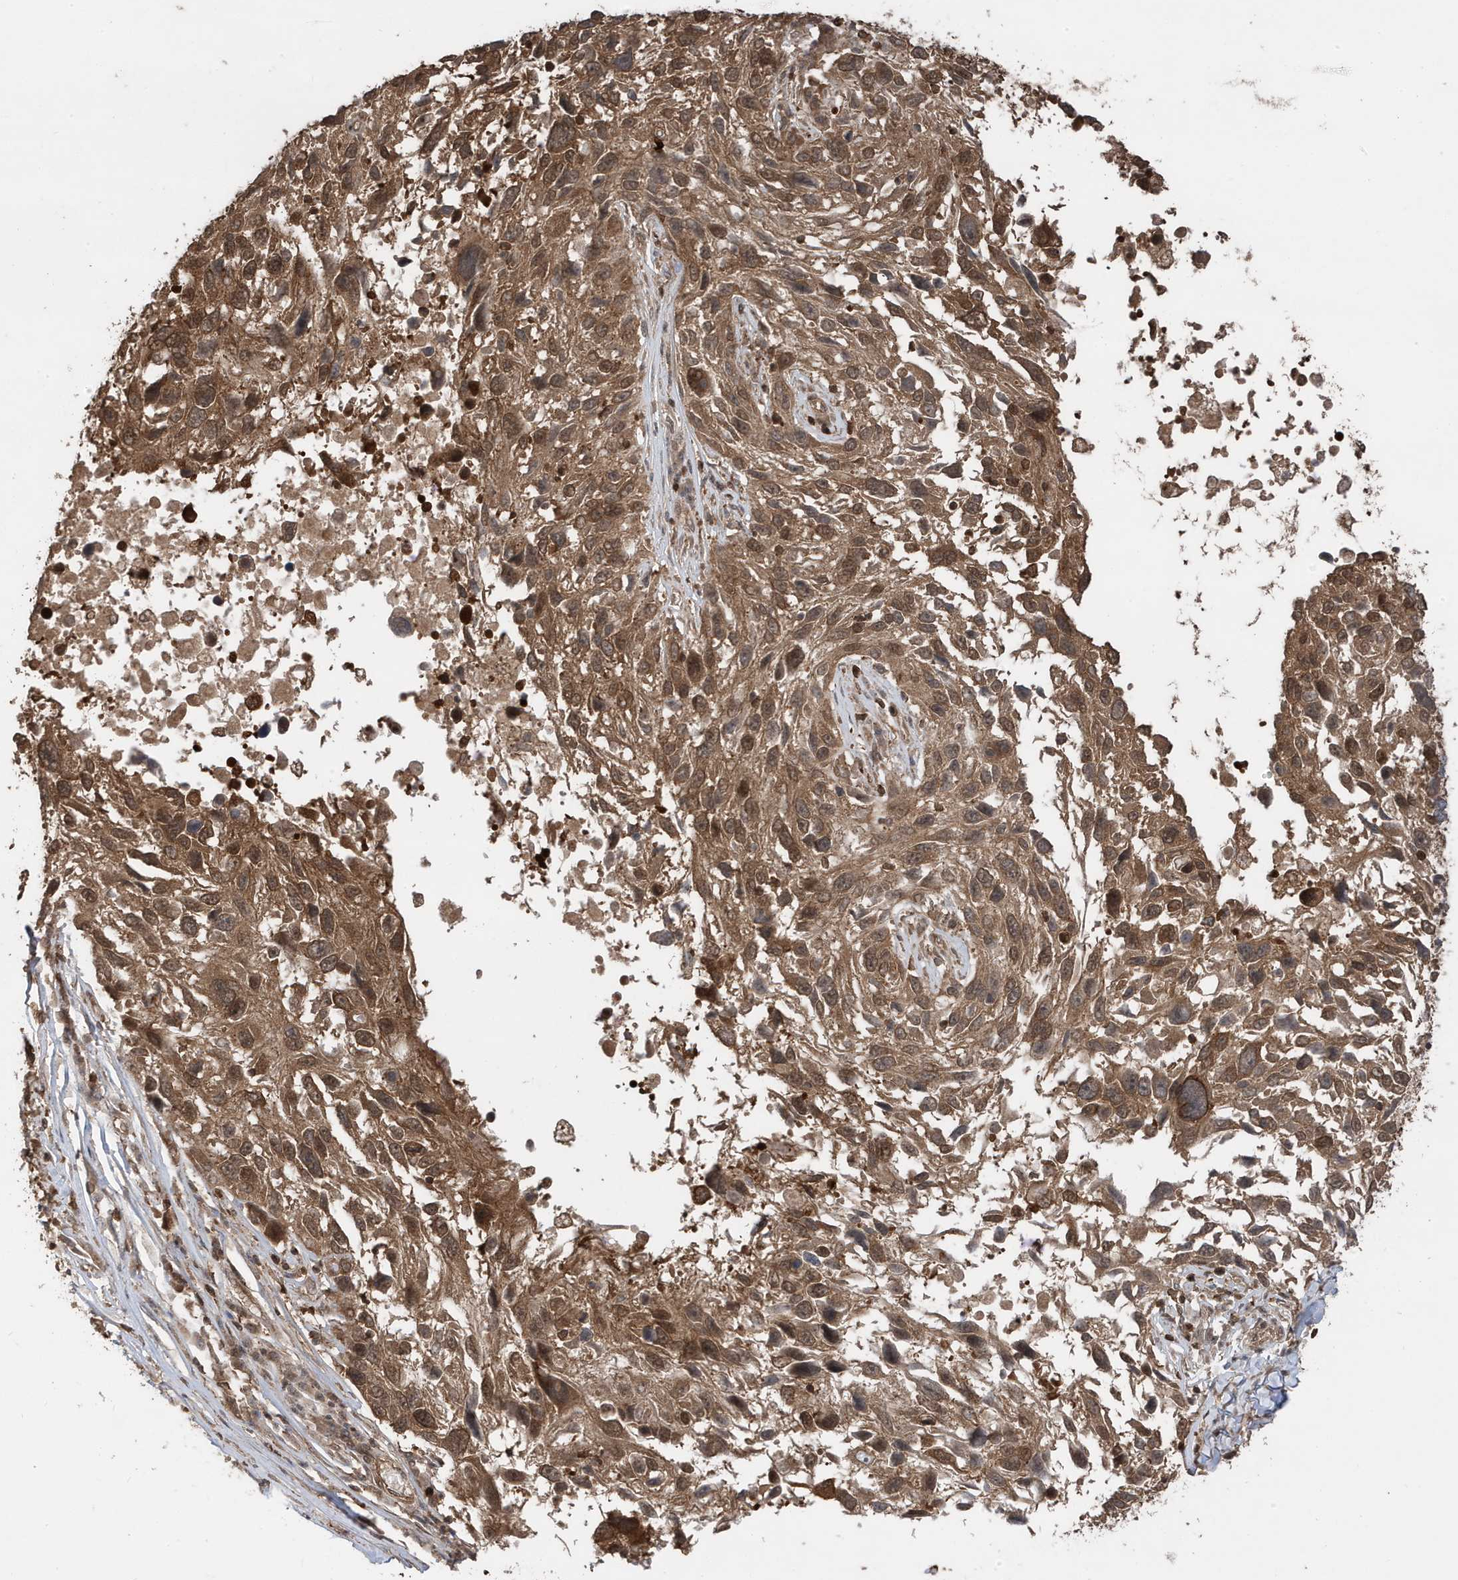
{"staining": {"intensity": "moderate", "quantity": ">75%", "location": "cytoplasmic/membranous,nuclear"}, "tissue": "melanoma", "cell_type": "Tumor cells", "image_type": "cancer", "snomed": [{"axis": "morphology", "description": "Malignant melanoma, NOS"}, {"axis": "topography", "description": "Skin"}], "caption": "A photomicrograph showing moderate cytoplasmic/membranous and nuclear expression in approximately >75% of tumor cells in malignant melanoma, as visualized by brown immunohistochemical staining.", "gene": "ASAP1", "patient": {"sex": "male", "age": 53}}